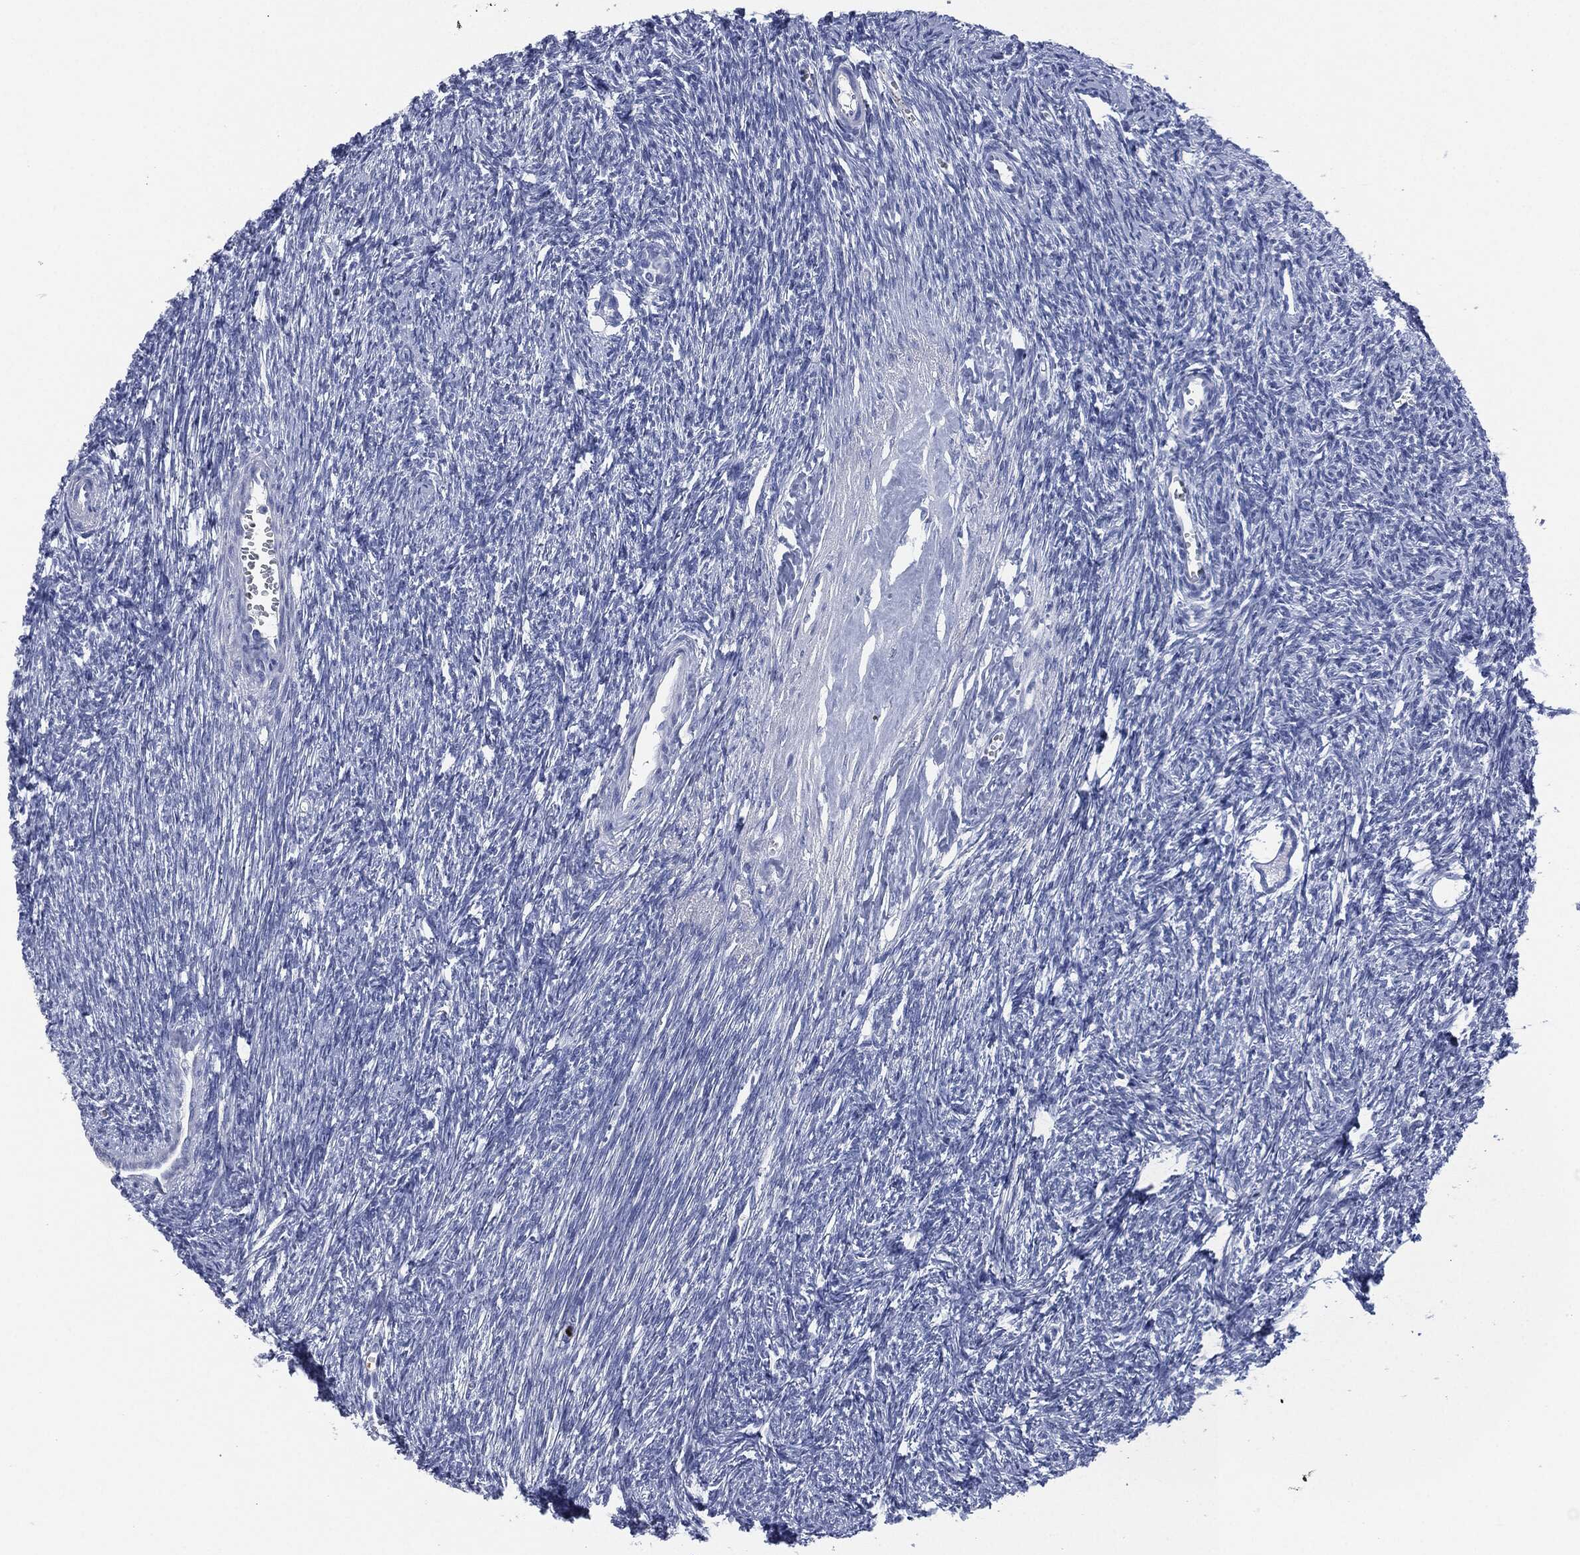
{"staining": {"intensity": "negative", "quantity": "none", "location": "none"}, "tissue": "ovary", "cell_type": "Follicle cells", "image_type": "normal", "snomed": [{"axis": "morphology", "description": "Normal tissue, NOS"}, {"axis": "topography", "description": "Fallopian tube"}, {"axis": "topography", "description": "Ovary"}], "caption": "Immunohistochemistry histopathology image of benign human ovary stained for a protein (brown), which exhibits no positivity in follicle cells. (Immunohistochemistry (ihc), brightfield microscopy, high magnification).", "gene": "CEACAM8", "patient": {"sex": "female", "age": 33}}